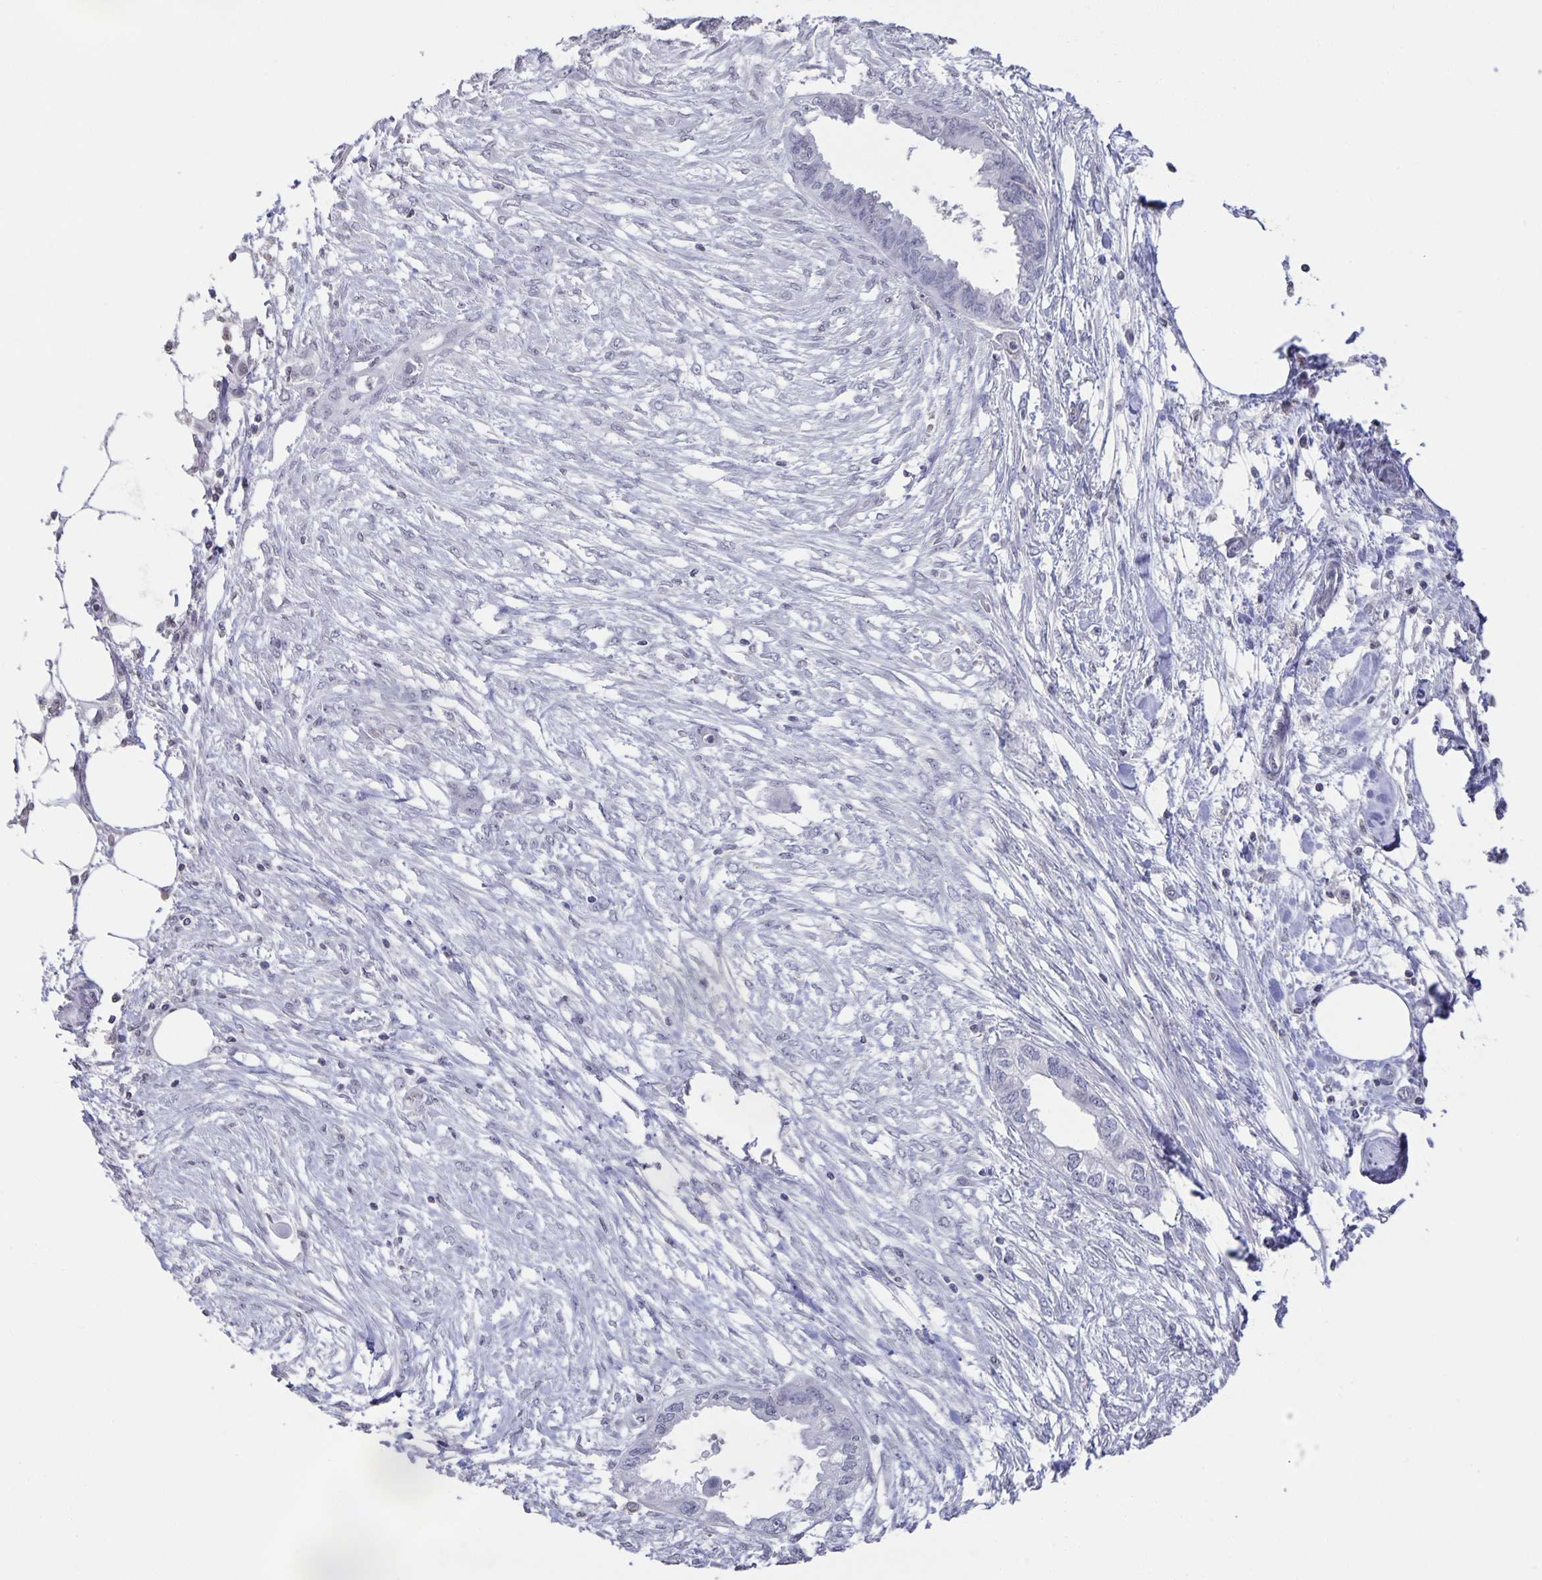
{"staining": {"intensity": "negative", "quantity": "none", "location": "none"}, "tissue": "endometrial cancer", "cell_type": "Tumor cells", "image_type": "cancer", "snomed": [{"axis": "morphology", "description": "Adenocarcinoma, NOS"}, {"axis": "morphology", "description": "Adenocarcinoma, metastatic, NOS"}, {"axis": "topography", "description": "Adipose tissue"}, {"axis": "topography", "description": "Endometrium"}], "caption": "A photomicrograph of endometrial adenocarcinoma stained for a protein demonstrates no brown staining in tumor cells. The staining is performed using DAB (3,3'-diaminobenzidine) brown chromogen with nuclei counter-stained in using hematoxylin.", "gene": "AQP4", "patient": {"sex": "female", "age": 67}}